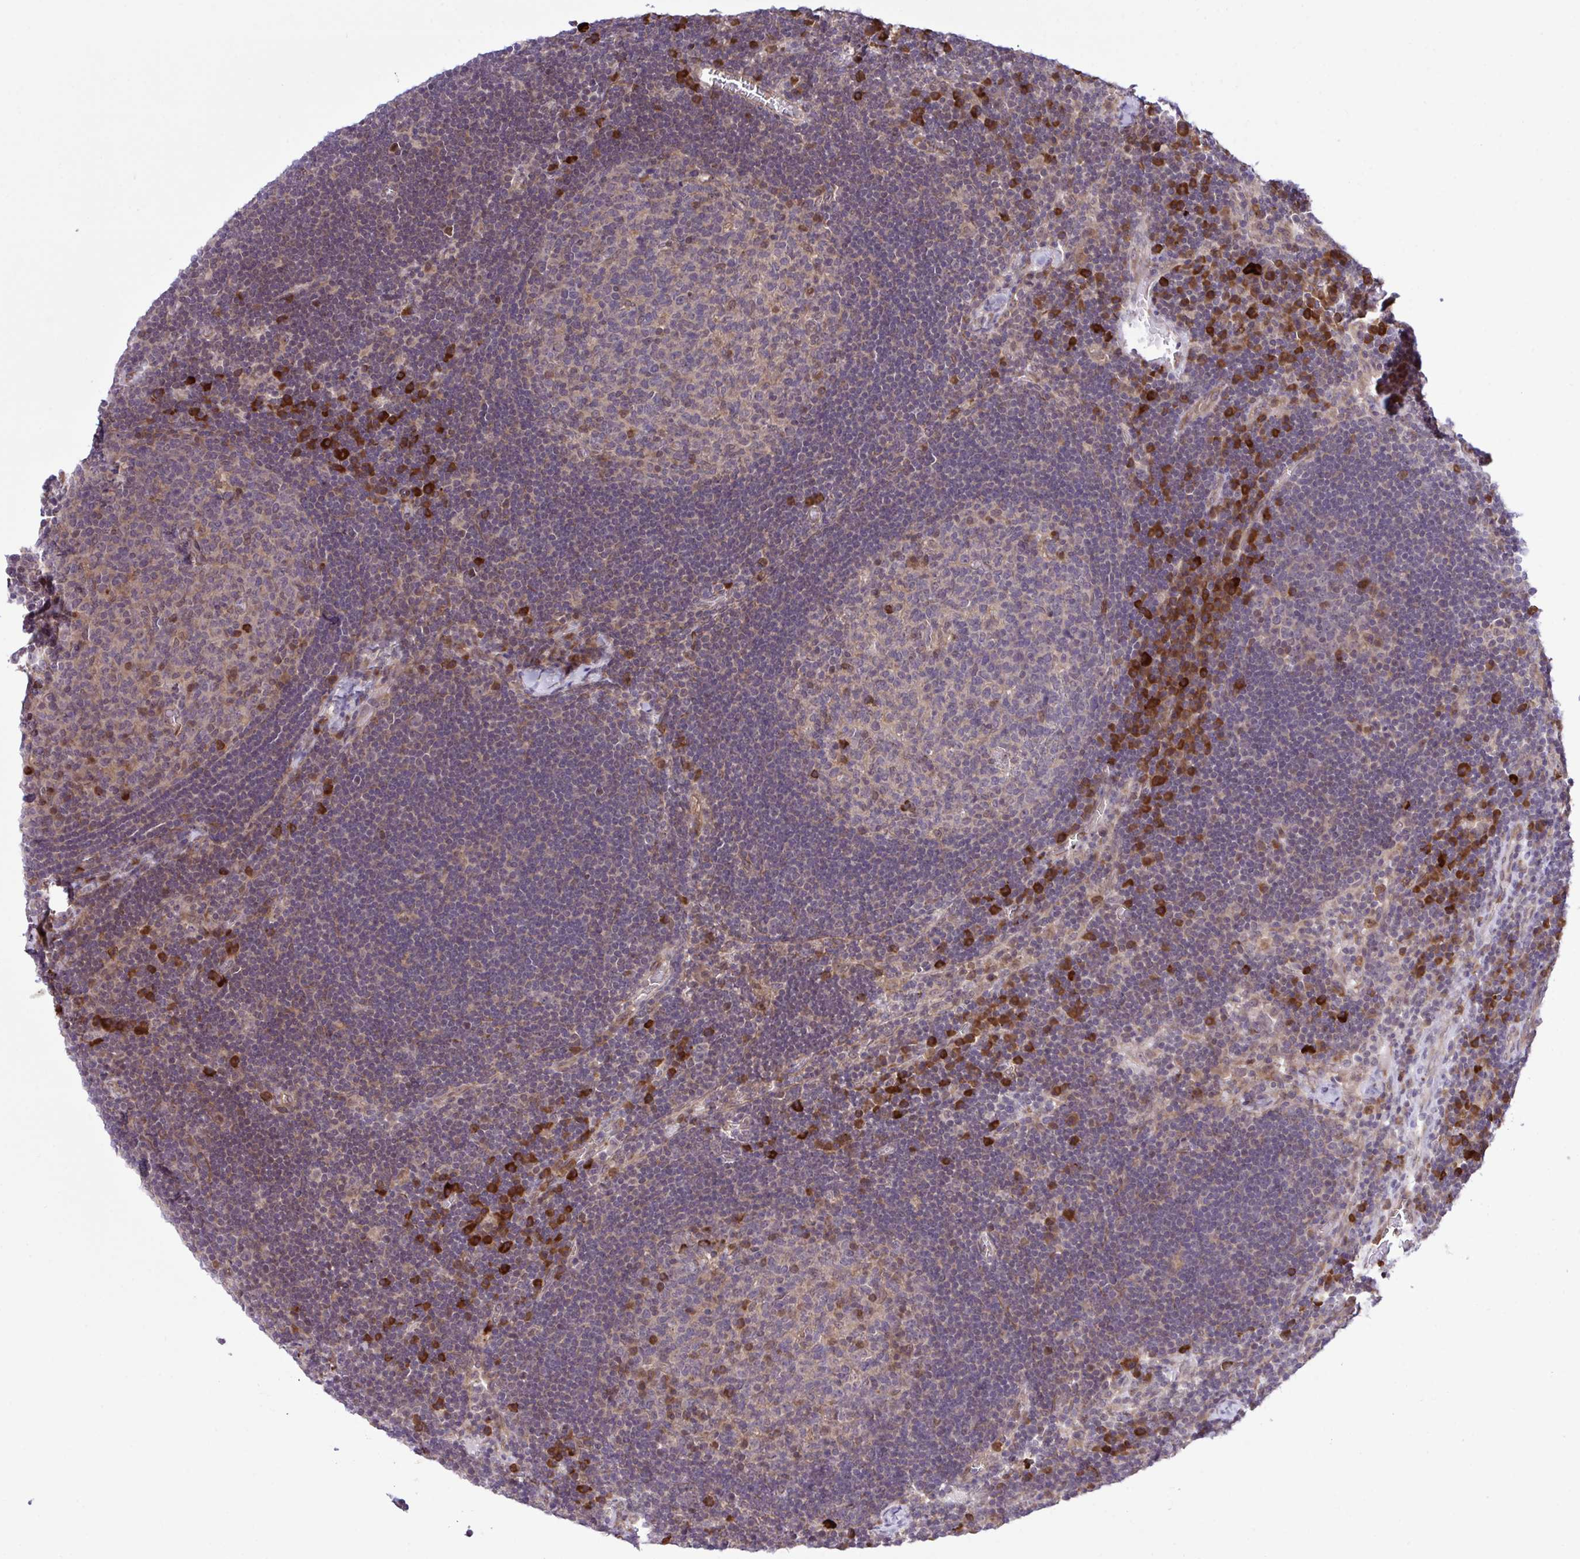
{"staining": {"intensity": "moderate", "quantity": "<25%", "location": "cytoplasmic/membranous"}, "tissue": "lymph node", "cell_type": "Germinal center cells", "image_type": "normal", "snomed": [{"axis": "morphology", "description": "Normal tissue, NOS"}, {"axis": "topography", "description": "Lymph node"}], "caption": "Benign lymph node was stained to show a protein in brown. There is low levels of moderate cytoplasmic/membranous positivity in approximately <25% of germinal center cells. Ihc stains the protein of interest in brown and the nuclei are stained blue.", "gene": "CMPK1", "patient": {"sex": "male", "age": 67}}